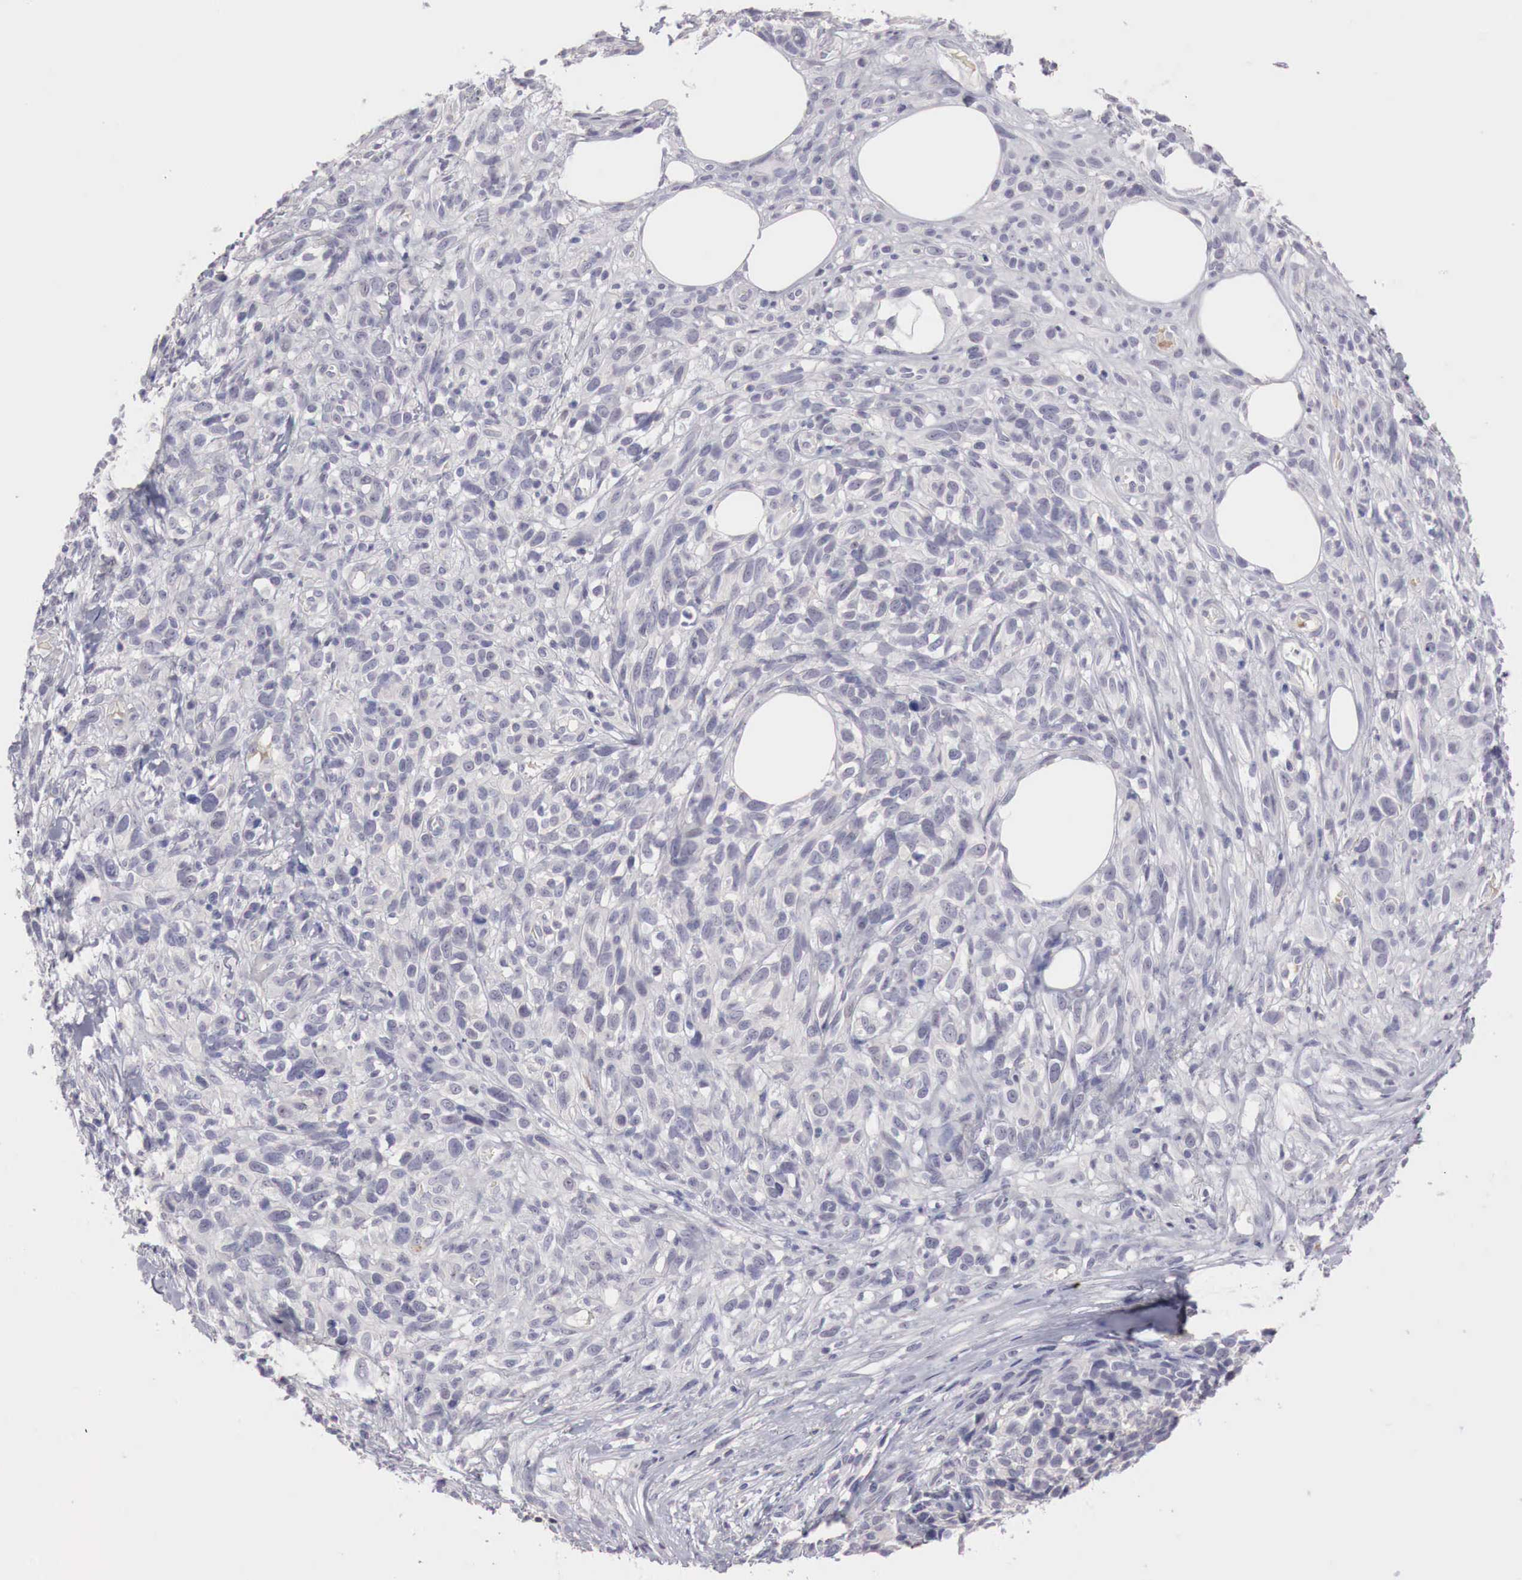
{"staining": {"intensity": "negative", "quantity": "none", "location": "none"}, "tissue": "melanoma", "cell_type": "Tumor cells", "image_type": "cancer", "snomed": [{"axis": "morphology", "description": "Malignant melanoma, NOS"}, {"axis": "topography", "description": "Skin"}], "caption": "Human melanoma stained for a protein using immunohistochemistry (IHC) reveals no staining in tumor cells.", "gene": "GATA1", "patient": {"sex": "female", "age": 85}}